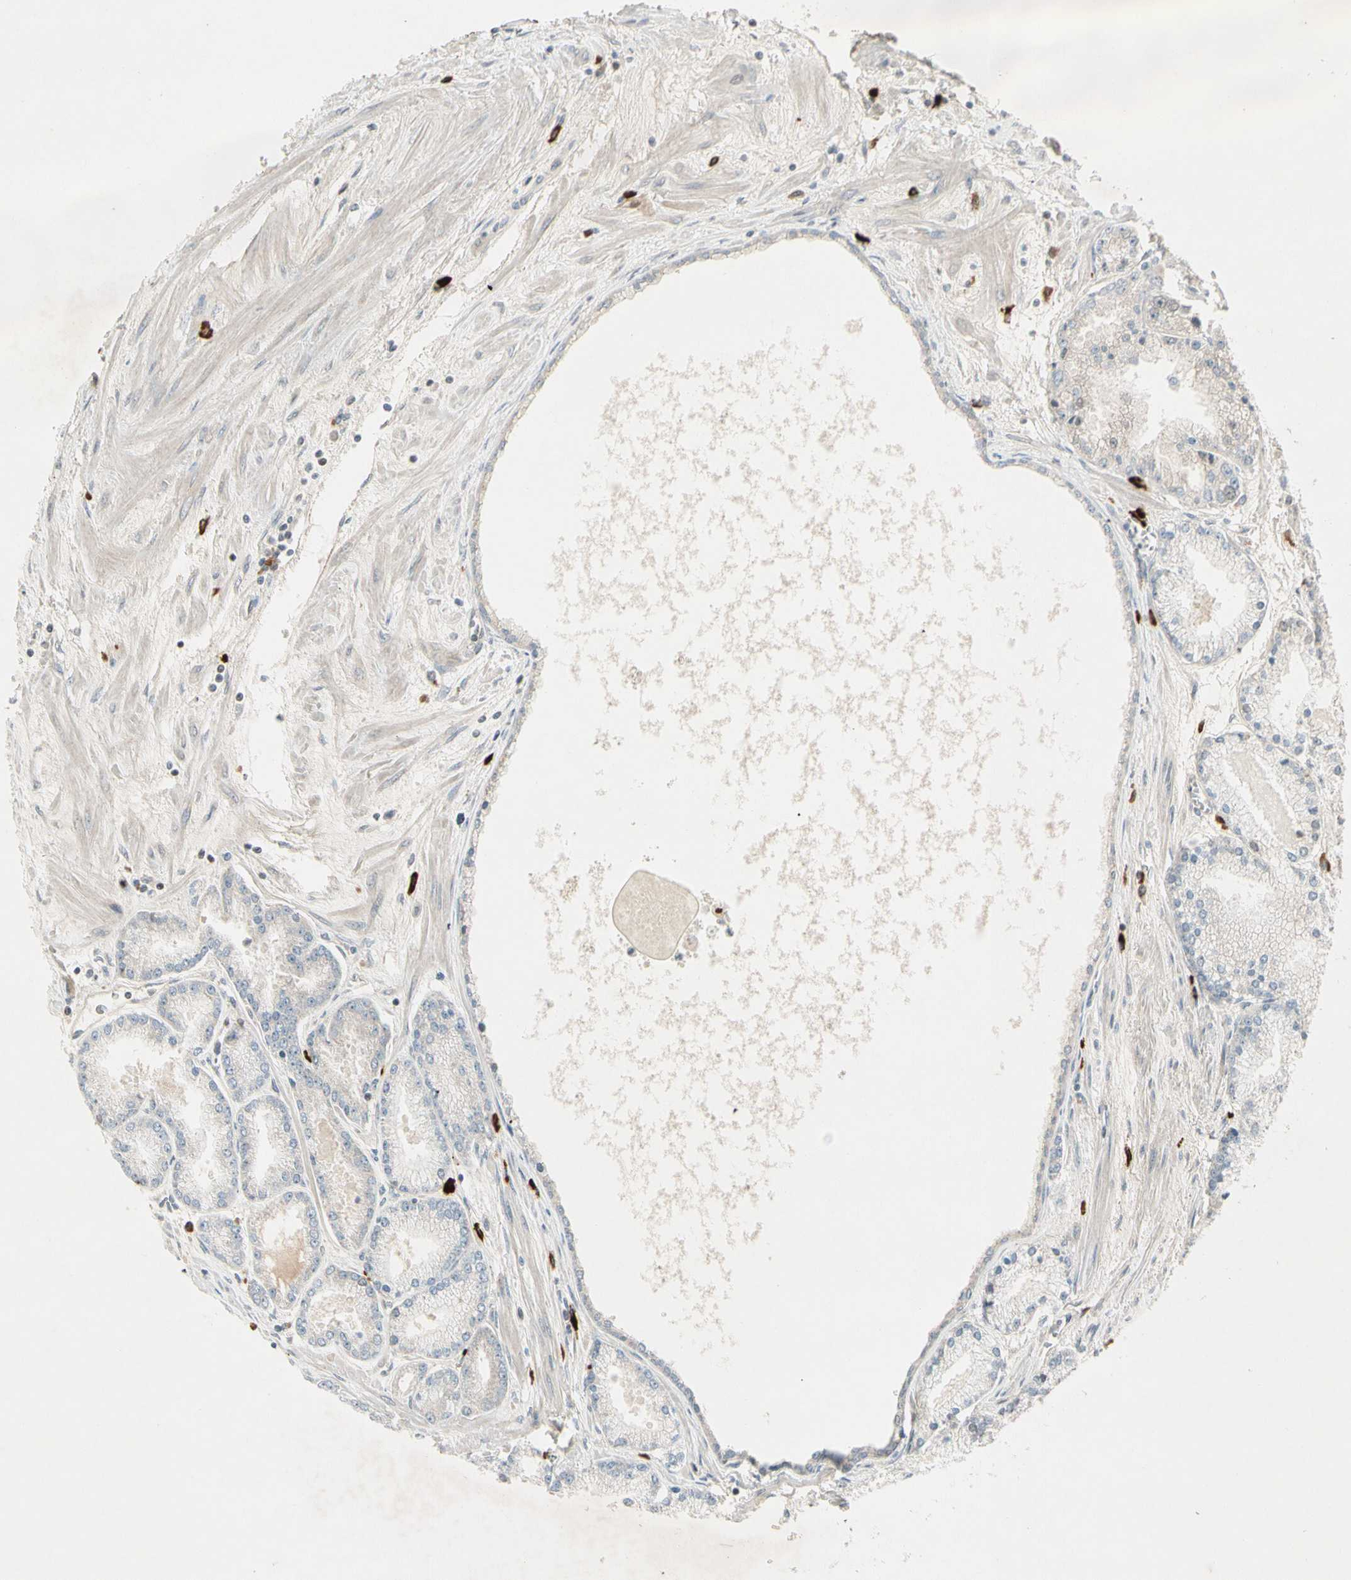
{"staining": {"intensity": "negative", "quantity": "none", "location": "none"}, "tissue": "prostate cancer", "cell_type": "Tumor cells", "image_type": "cancer", "snomed": [{"axis": "morphology", "description": "Adenocarcinoma, High grade"}, {"axis": "topography", "description": "Prostate"}], "caption": "There is no significant positivity in tumor cells of adenocarcinoma (high-grade) (prostate). (DAB immunohistochemistry, high magnification).", "gene": "ICAM5", "patient": {"sex": "male", "age": 61}}